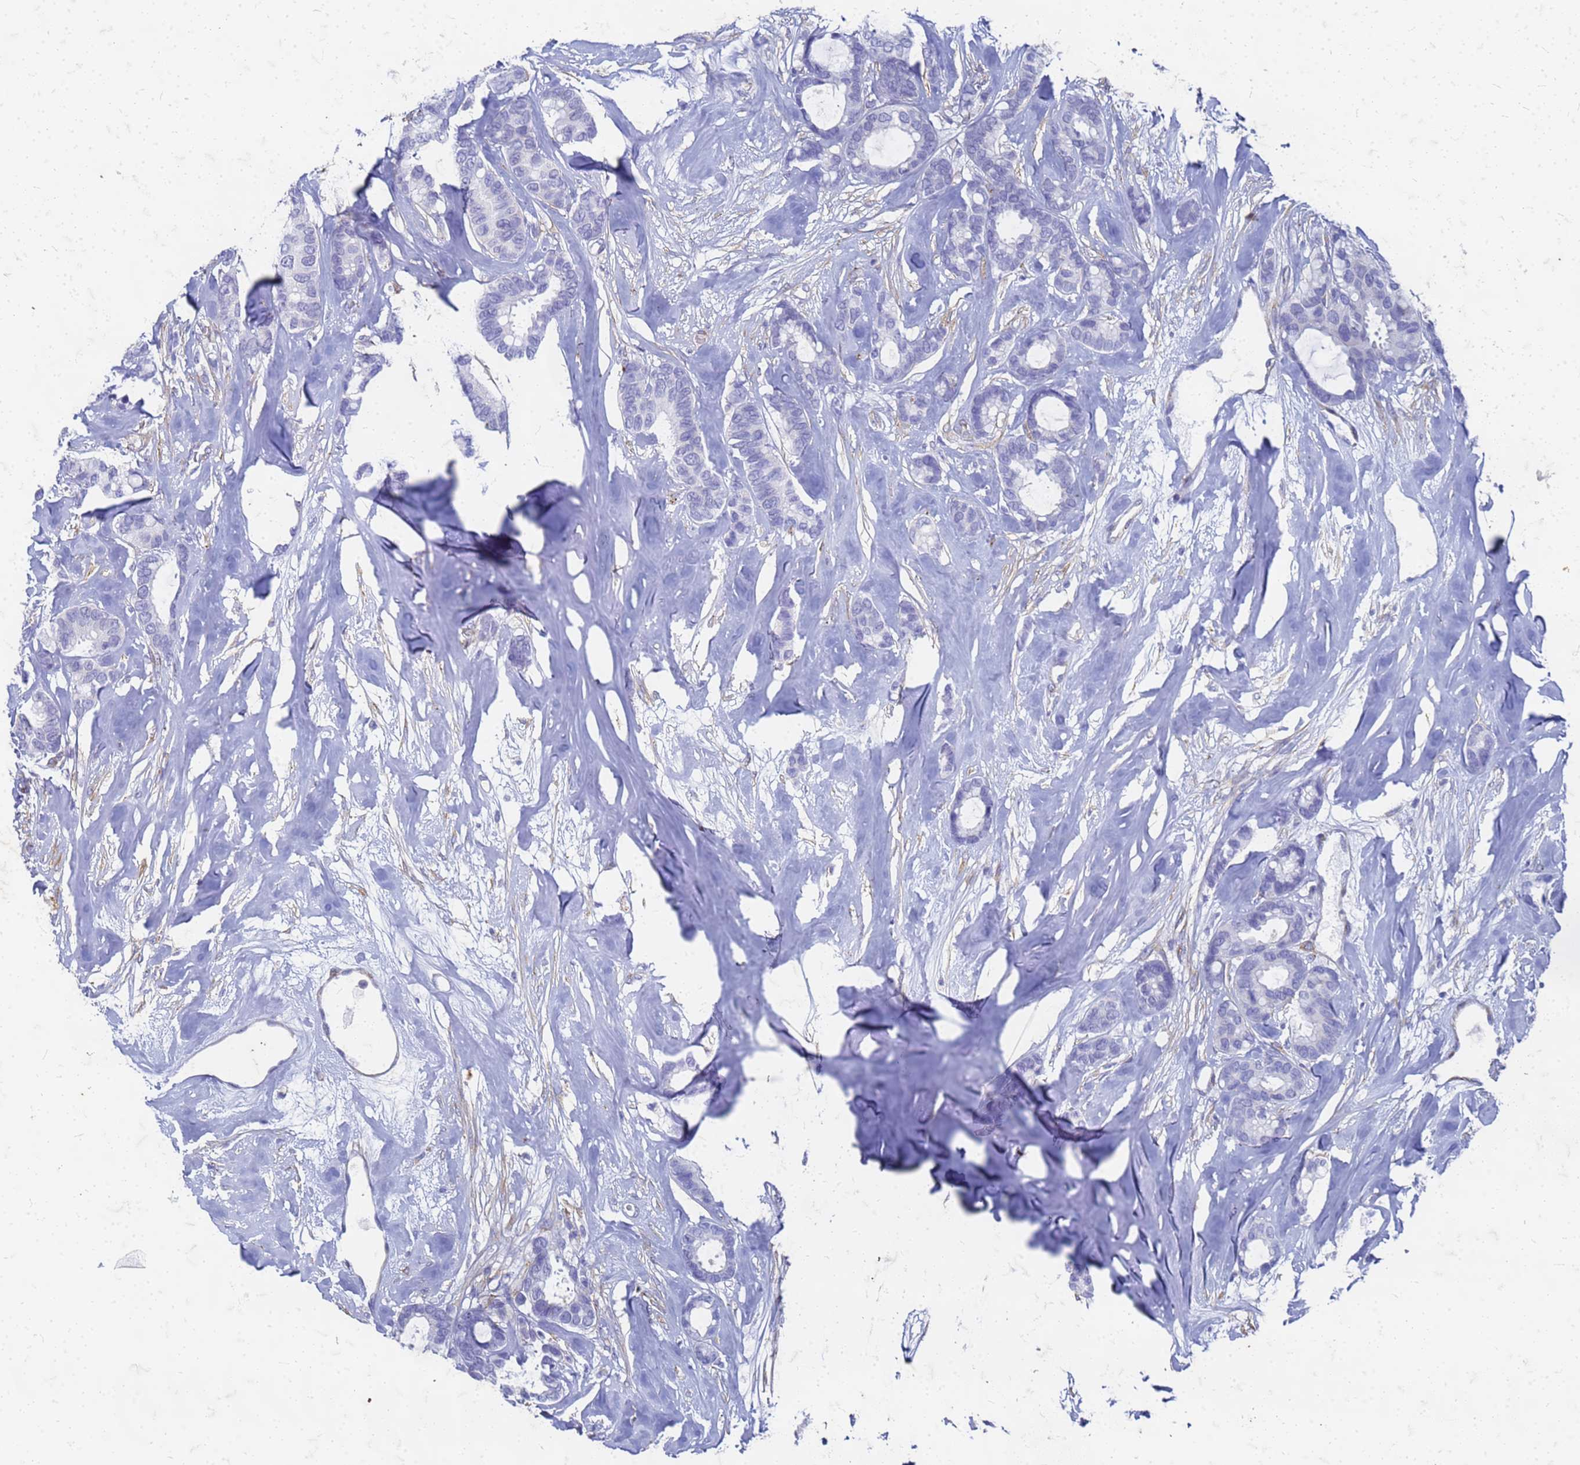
{"staining": {"intensity": "negative", "quantity": "none", "location": "none"}, "tissue": "breast cancer", "cell_type": "Tumor cells", "image_type": "cancer", "snomed": [{"axis": "morphology", "description": "Duct carcinoma"}, {"axis": "topography", "description": "Breast"}], "caption": "Protein analysis of breast cancer (infiltrating ductal carcinoma) shows no significant positivity in tumor cells. Nuclei are stained in blue.", "gene": "TRIM64B", "patient": {"sex": "female", "age": 87}}